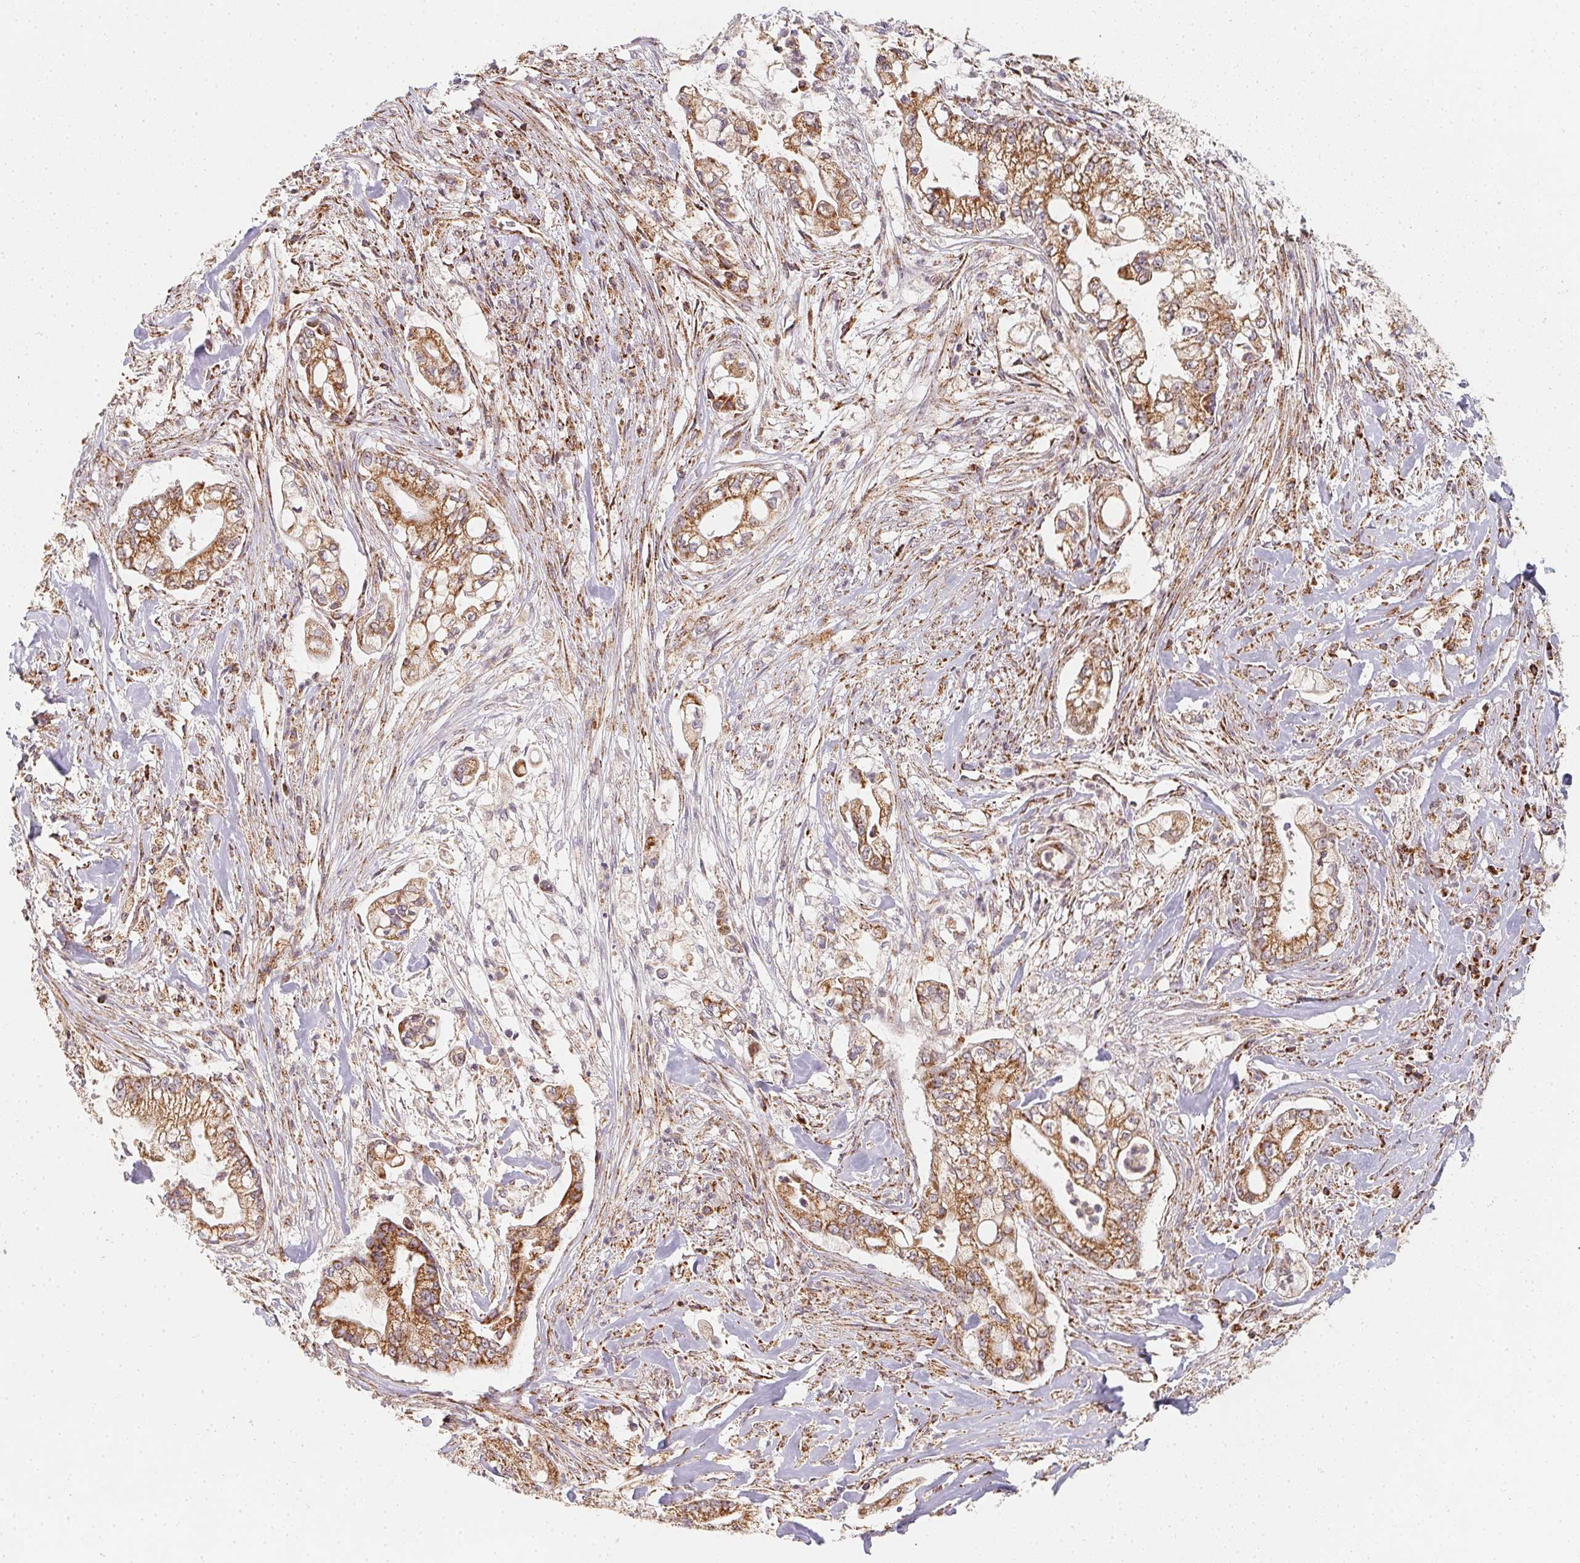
{"staining": {"intensity": "moderate", "quantity": ">75%", "location": "cytoplasmic/membranous"}, "tissue": "pancreatic cancer", "cell_type": "Tumor cells", "image_type": "cancer", "snomed": [{"axis": "morphology", "description": "Adenocarcinoma, NOS"}, {"axis": "topography", "description": "Pancreas"}], "caption": "Human pancreatic adenocarcinoma stained with a protein marker shows moderate staining in tumor cells.", "gene": "NDUFS6", "patient": {"sex": "female", "age": 69}}